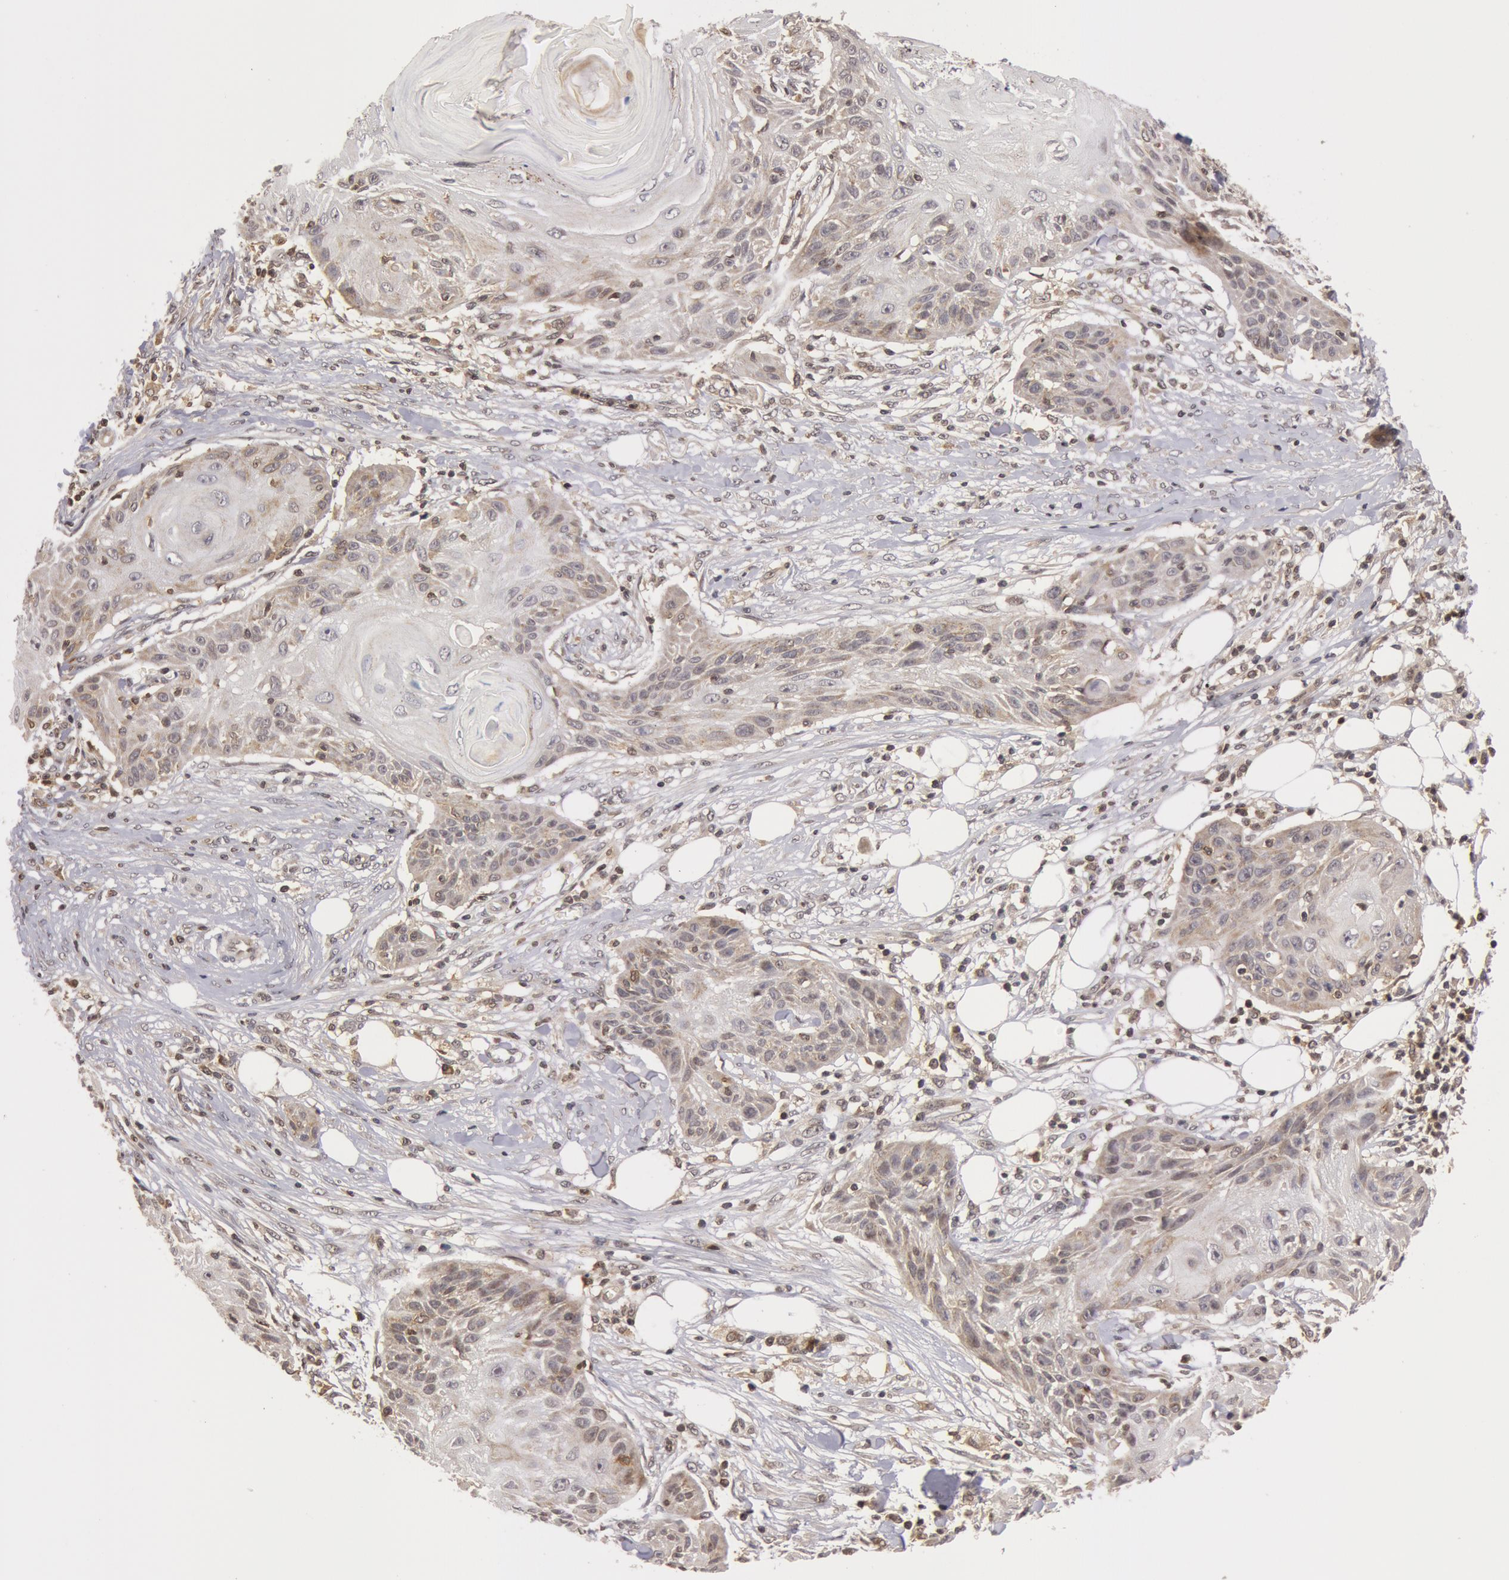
{"staining": {"intensity": "negative", "quantity": "none", "location": "none"}, "tissue": "skin cancer", "cell_type": "Tumor cells", "image_type": "cancer", "snomed": [{"axis": "morphology", "description": "Squamous cell carcinoma, NOS"}, {"axis": "topography", "description": "Skin"}], "caption": "Protein analysis of squamous cell carcinoma (skin) reveals no significant expression in tumor cells.", "gene": "ZNF350", "patient": {"sex": "female", "age": 88}}